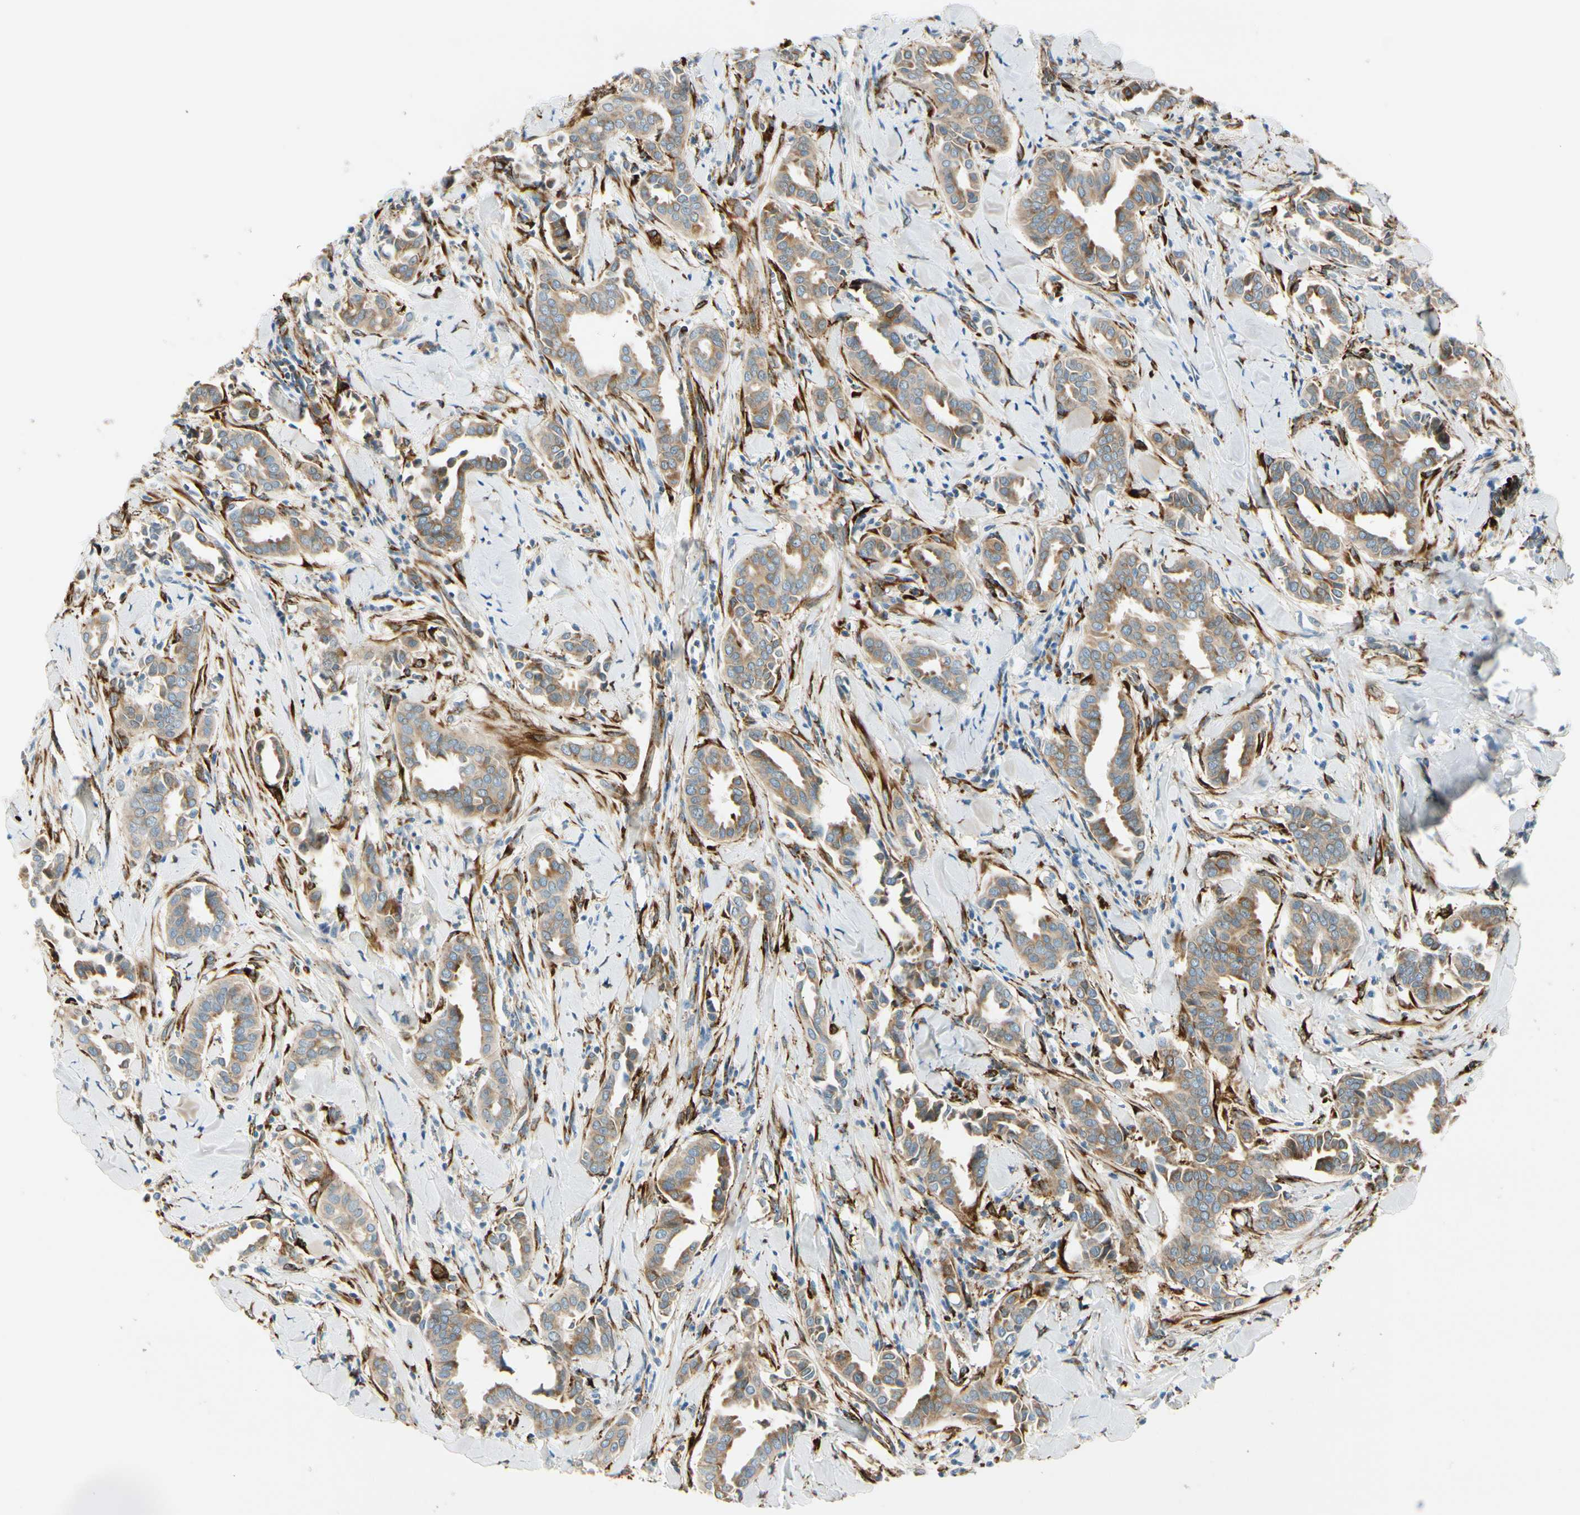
{"staining": {"intensity": "moderate", "quantity": ">75%", "location": "cytoplasmic/membranous"}, "tissue": "head and neck cancer", "cell_type": "Tumor cells", "image_type": "cancer", "snomed": [{"axis": "morphology", "description": "Adenocarcinoma, NOS"}, {"axis": "topography", "description": "Salivary gland"}, {"axis": "topography", "description": "Head-Neck"}], "caption": "Immunohistochemical staining of human head and neck cancer (adenocarcinoma) shows medium levels of moderate cytoplasmic/membranous protein expression in about >75% of tumor cells.", "gene": "FKBP7", "patient": {"sex": "female", "age": 59}}